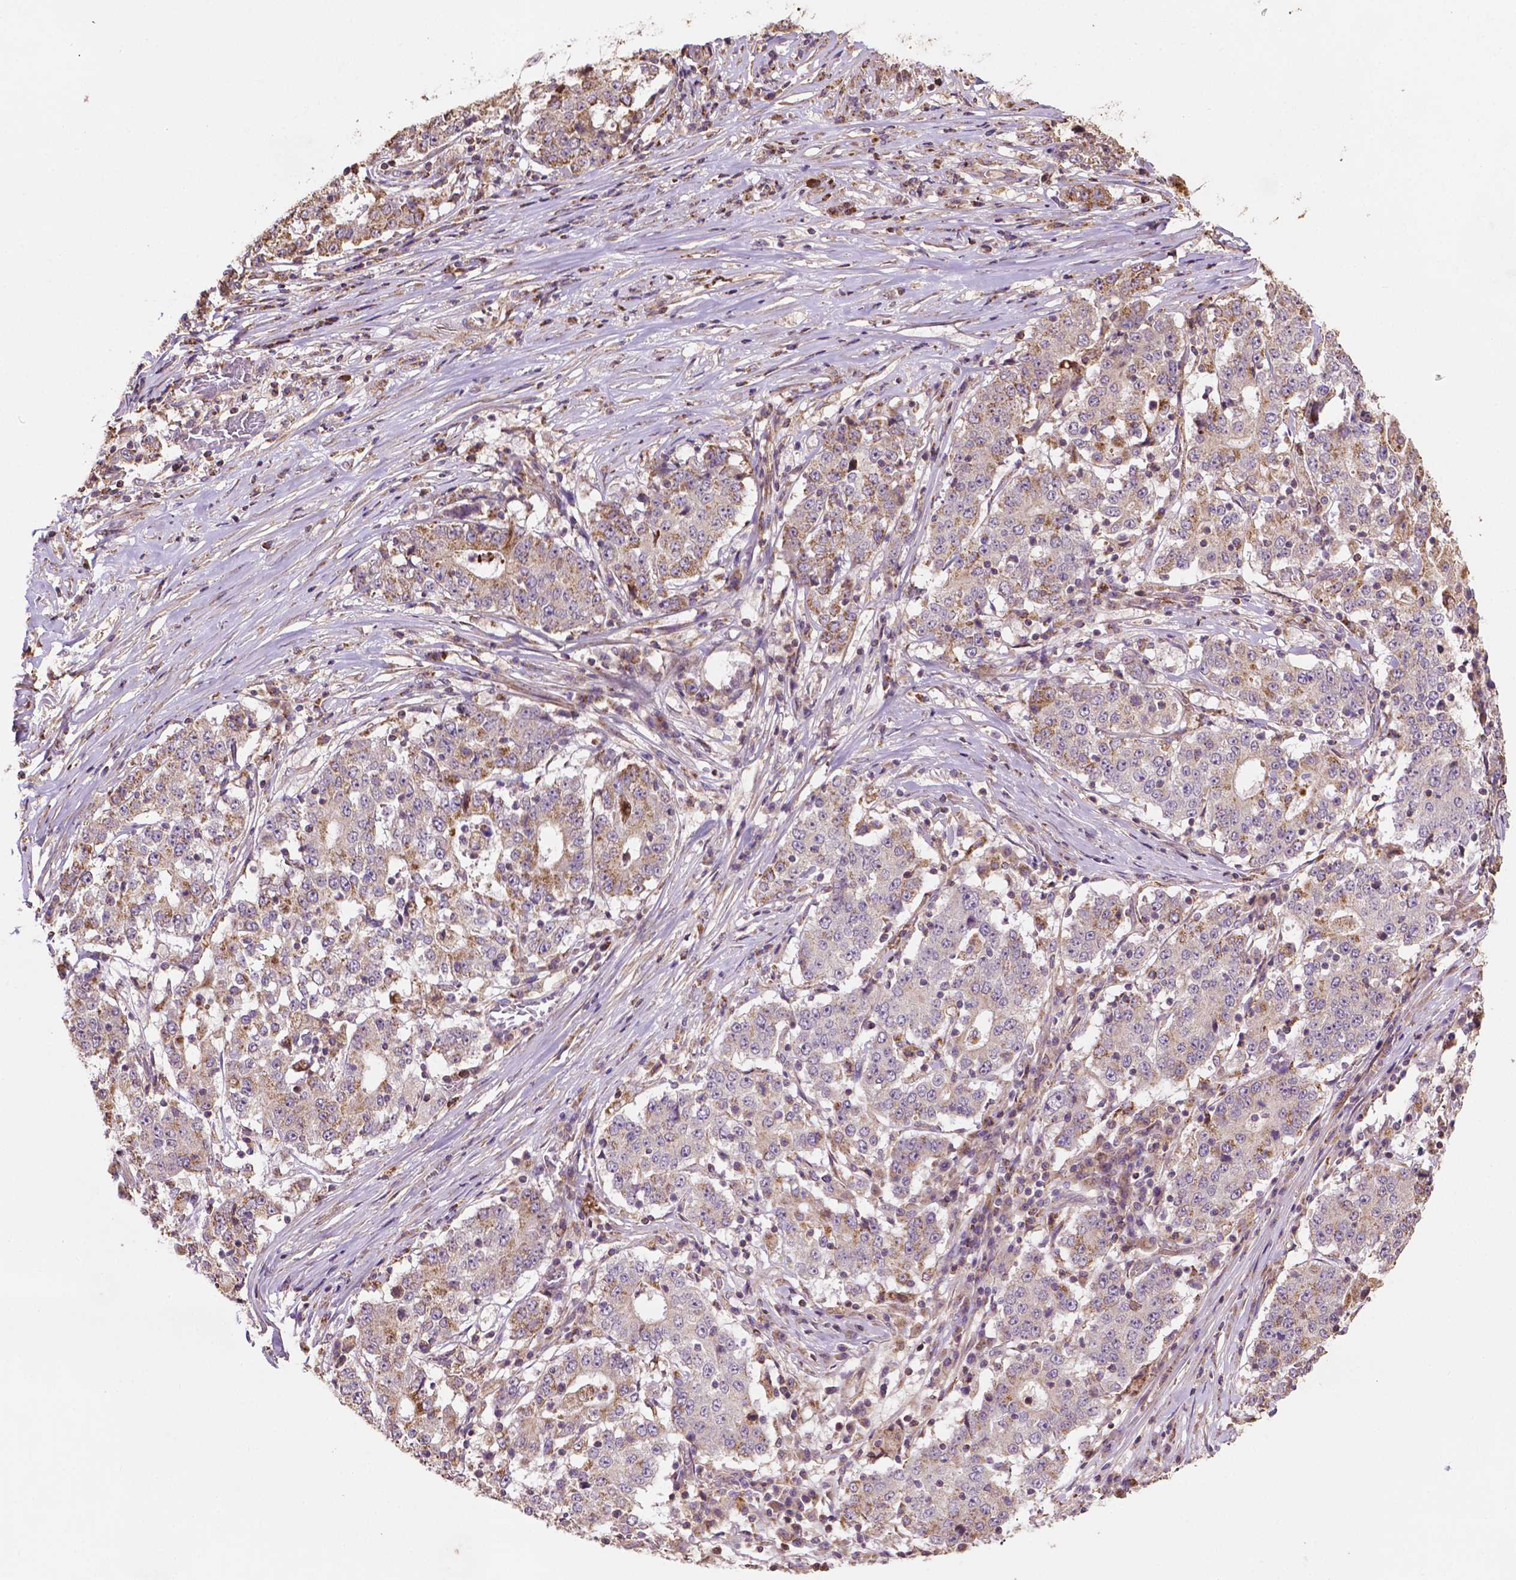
{"staining": {"intensity": "moderate", "quantity": "<25%", "location": "cytoplasmic/membranous"}, "tissue": "stomach cancer", "cell_type": "Tumor cells", "image_type": "cancer", "snomed": [{"axis": "morphology", "description": "Adenocarcinoma, NOS"}, {"axis": "topography", "description": "Stomach"}], "caption": "Stomach cancer stained with a protein marker exhibits moderate staining in tumor cells.", "gene": "LRR1", "patient": {"sex": "male", "age": 59}}